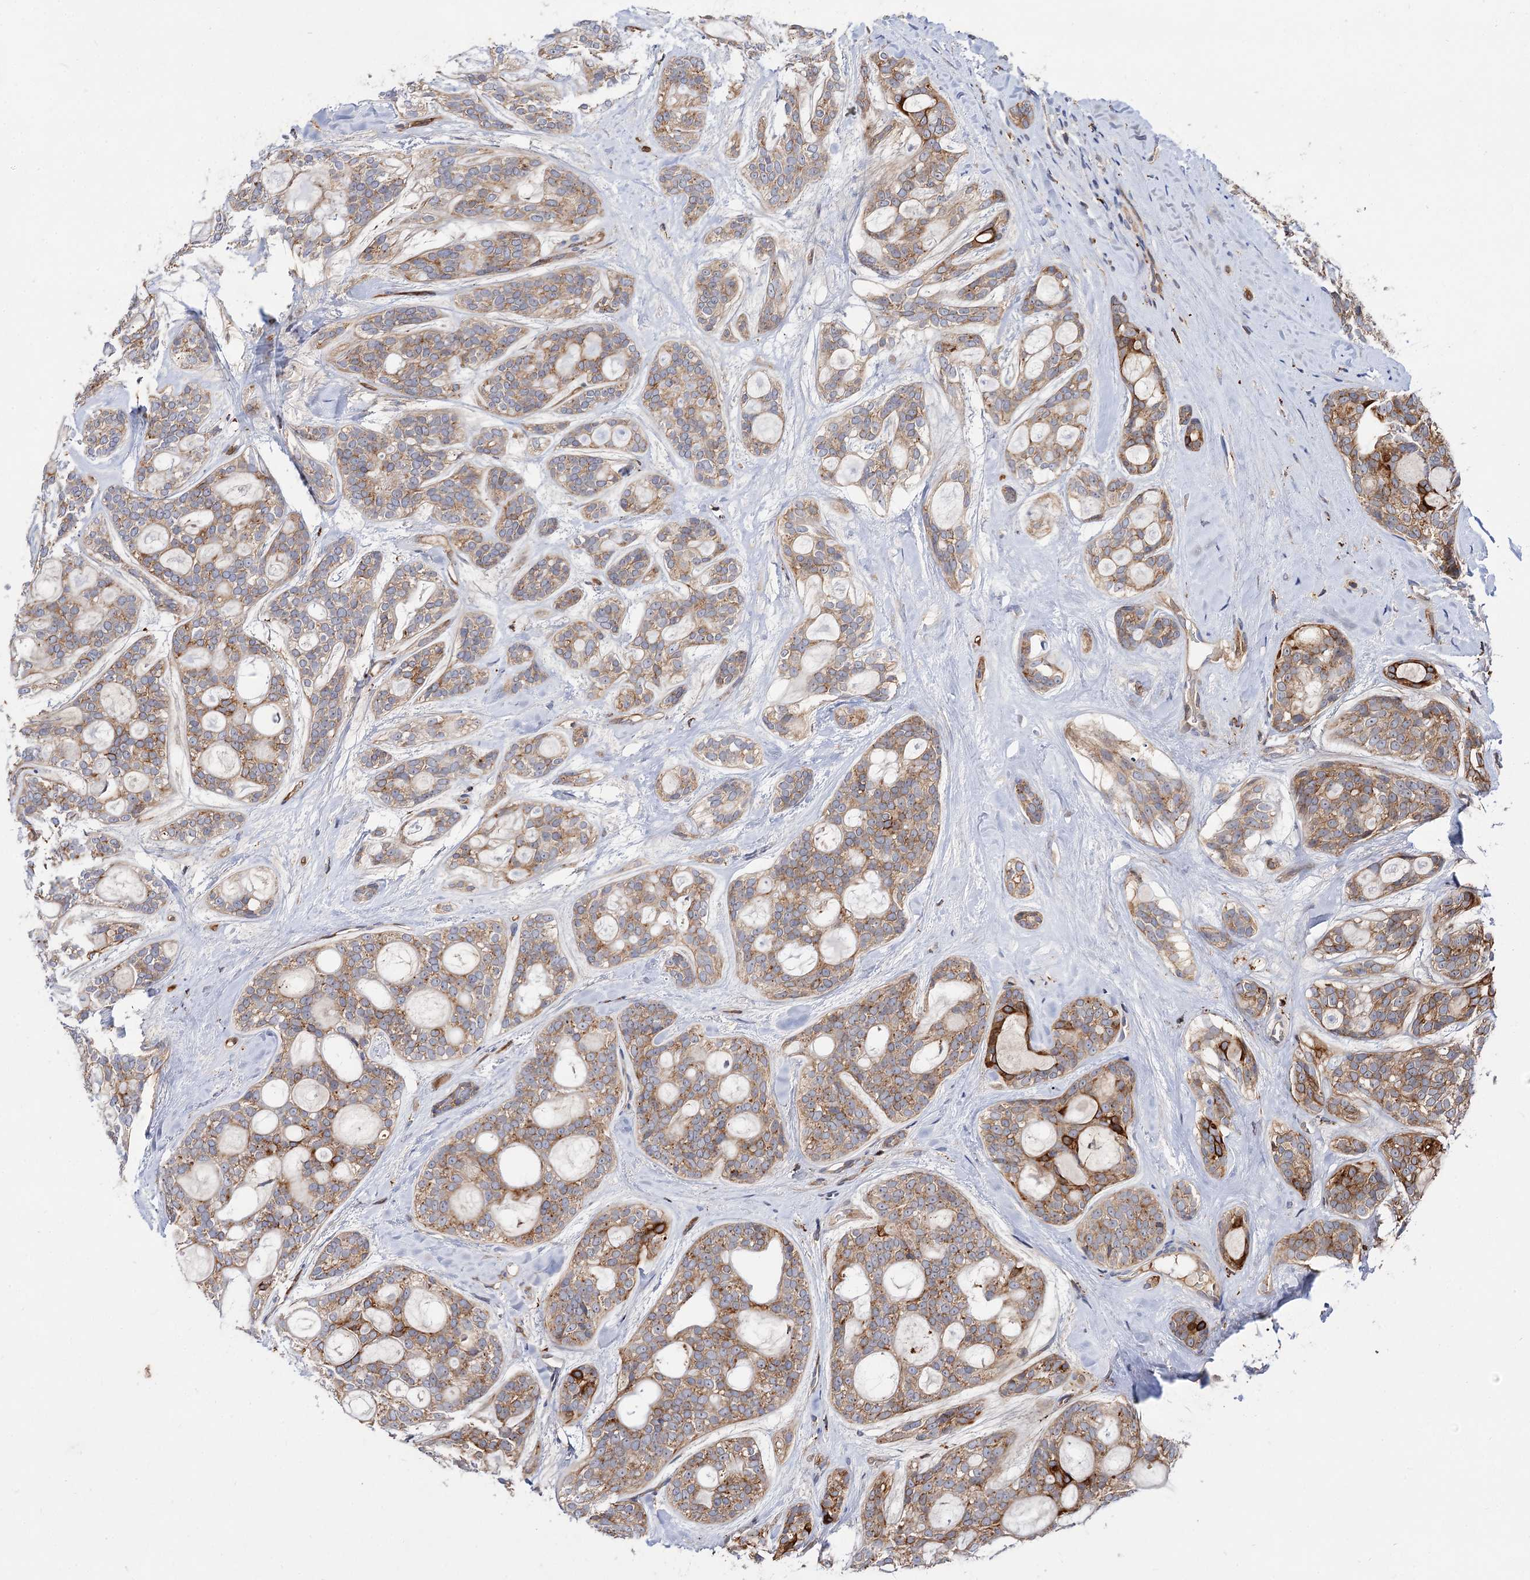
{"staining": {"intensity": "moderate", "quantity": "25%-75%", "location": "cytoplasmic/membranous"}, "tissue": "head and neck cancer", "cell_type": "Tumor cells", "image_type": "cancer", "snomed": [{"axis": "morphology", "description": "Adenocarcinoma, NOS"}, {"axis": "topography", "description": "Head-Neck"}], "caption": "Human head and neck adenocarcinoma stained with a brown dye shows moderate cytoplasmic/membranous positive positivity in approximately 25%-75% of tumor cells.", "gene": "PATL1", "patient": {"sex": "male", "age": 66}}